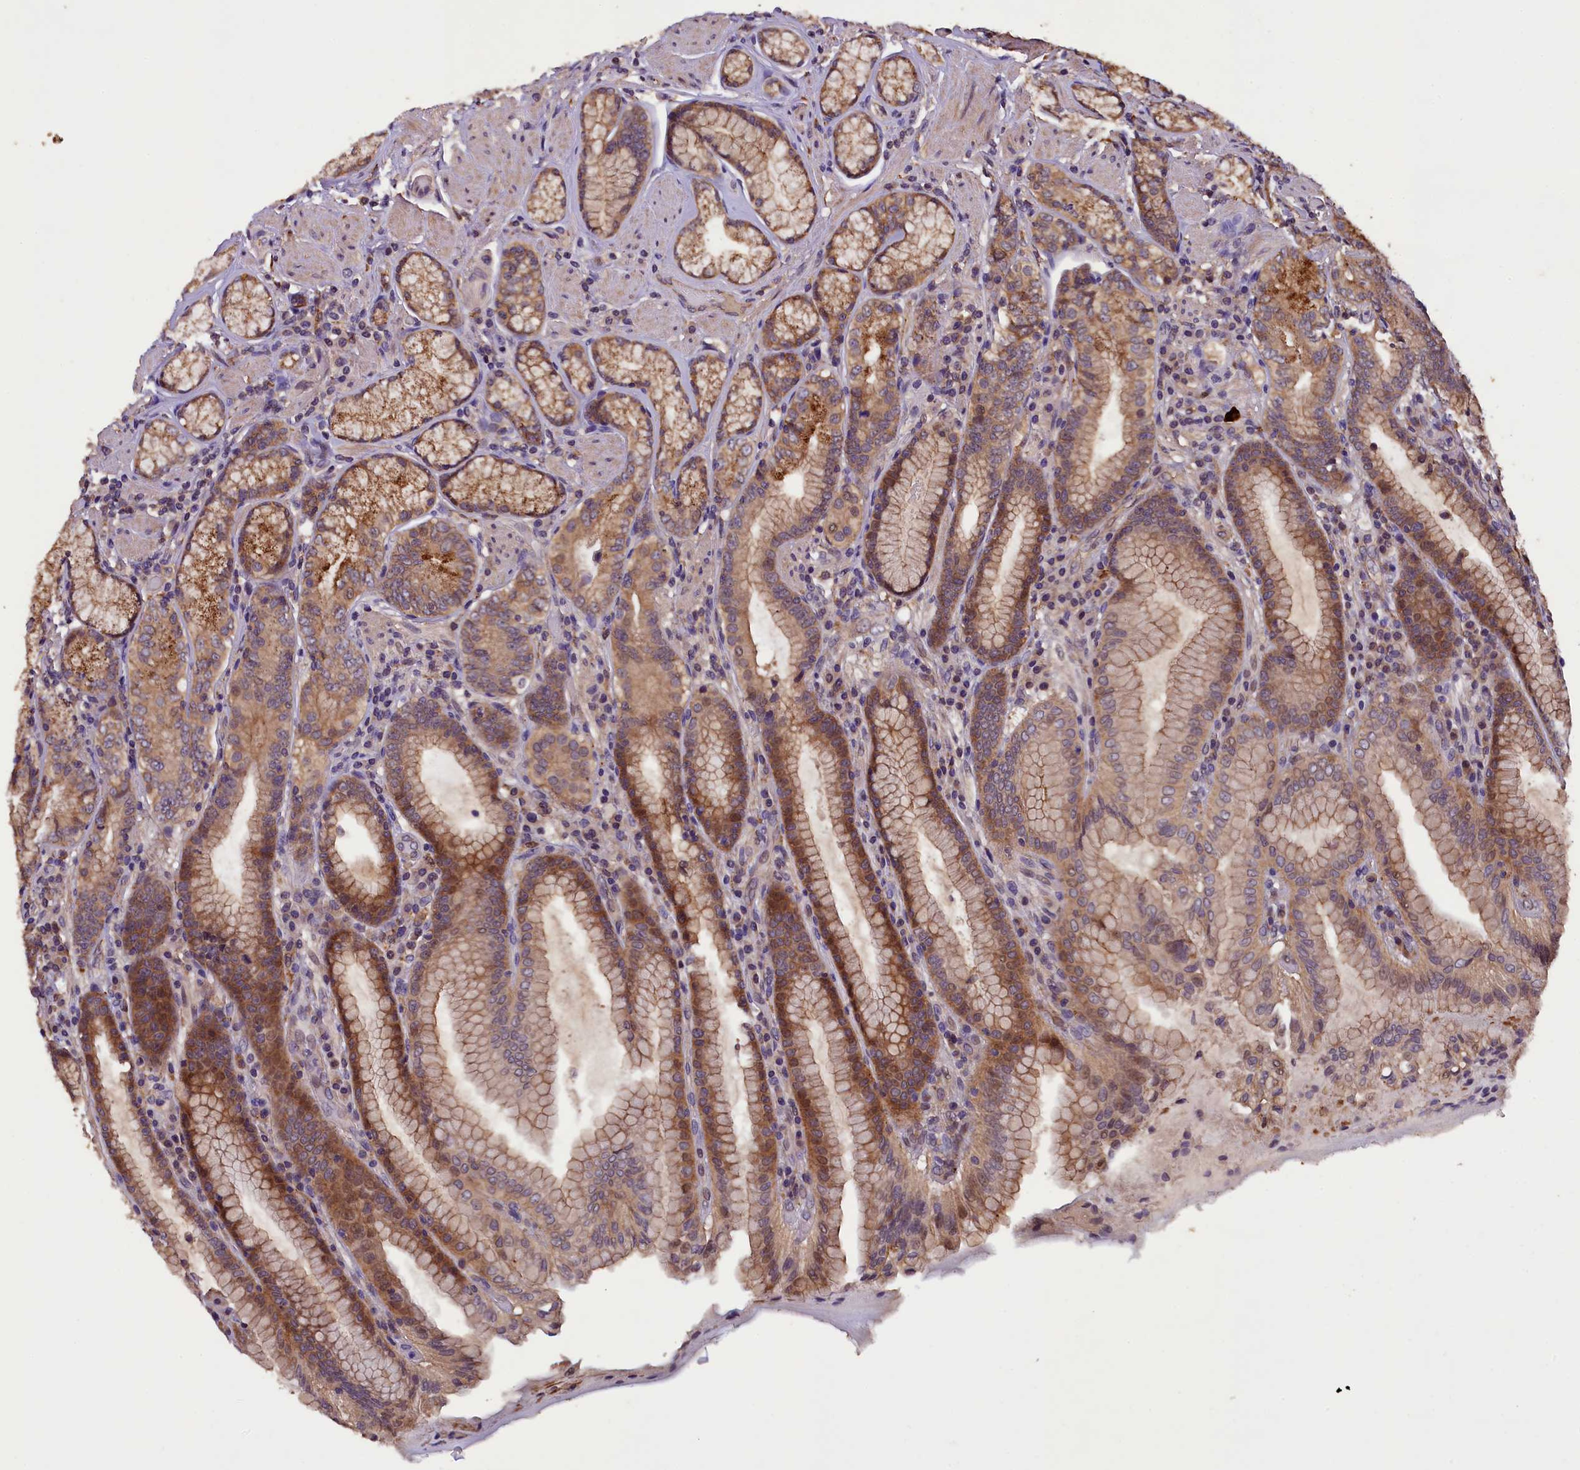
{"staining": {"intensity": "moderate", "quantity": ">75%", "location": "cytoplasmic/membranous"}, "tissue": "stomach", "cell_type": "Glandular cells", "image_type": "normal", "snomed": [{"axis": "morphology", "description": "Normal tissue, NOS"}, {"axis": "topography", "description": "Stomach, upper"}, {"axis": "topography", "description": "Stomach, lower"}], "caption": "Protein staining demonstrates moderate cytoplasmic/membranous expression in approximately >75% of glandular cells in normal stomach.", "gene": "PLXNB1", "patient": {"sex": "female", "age": 76}}